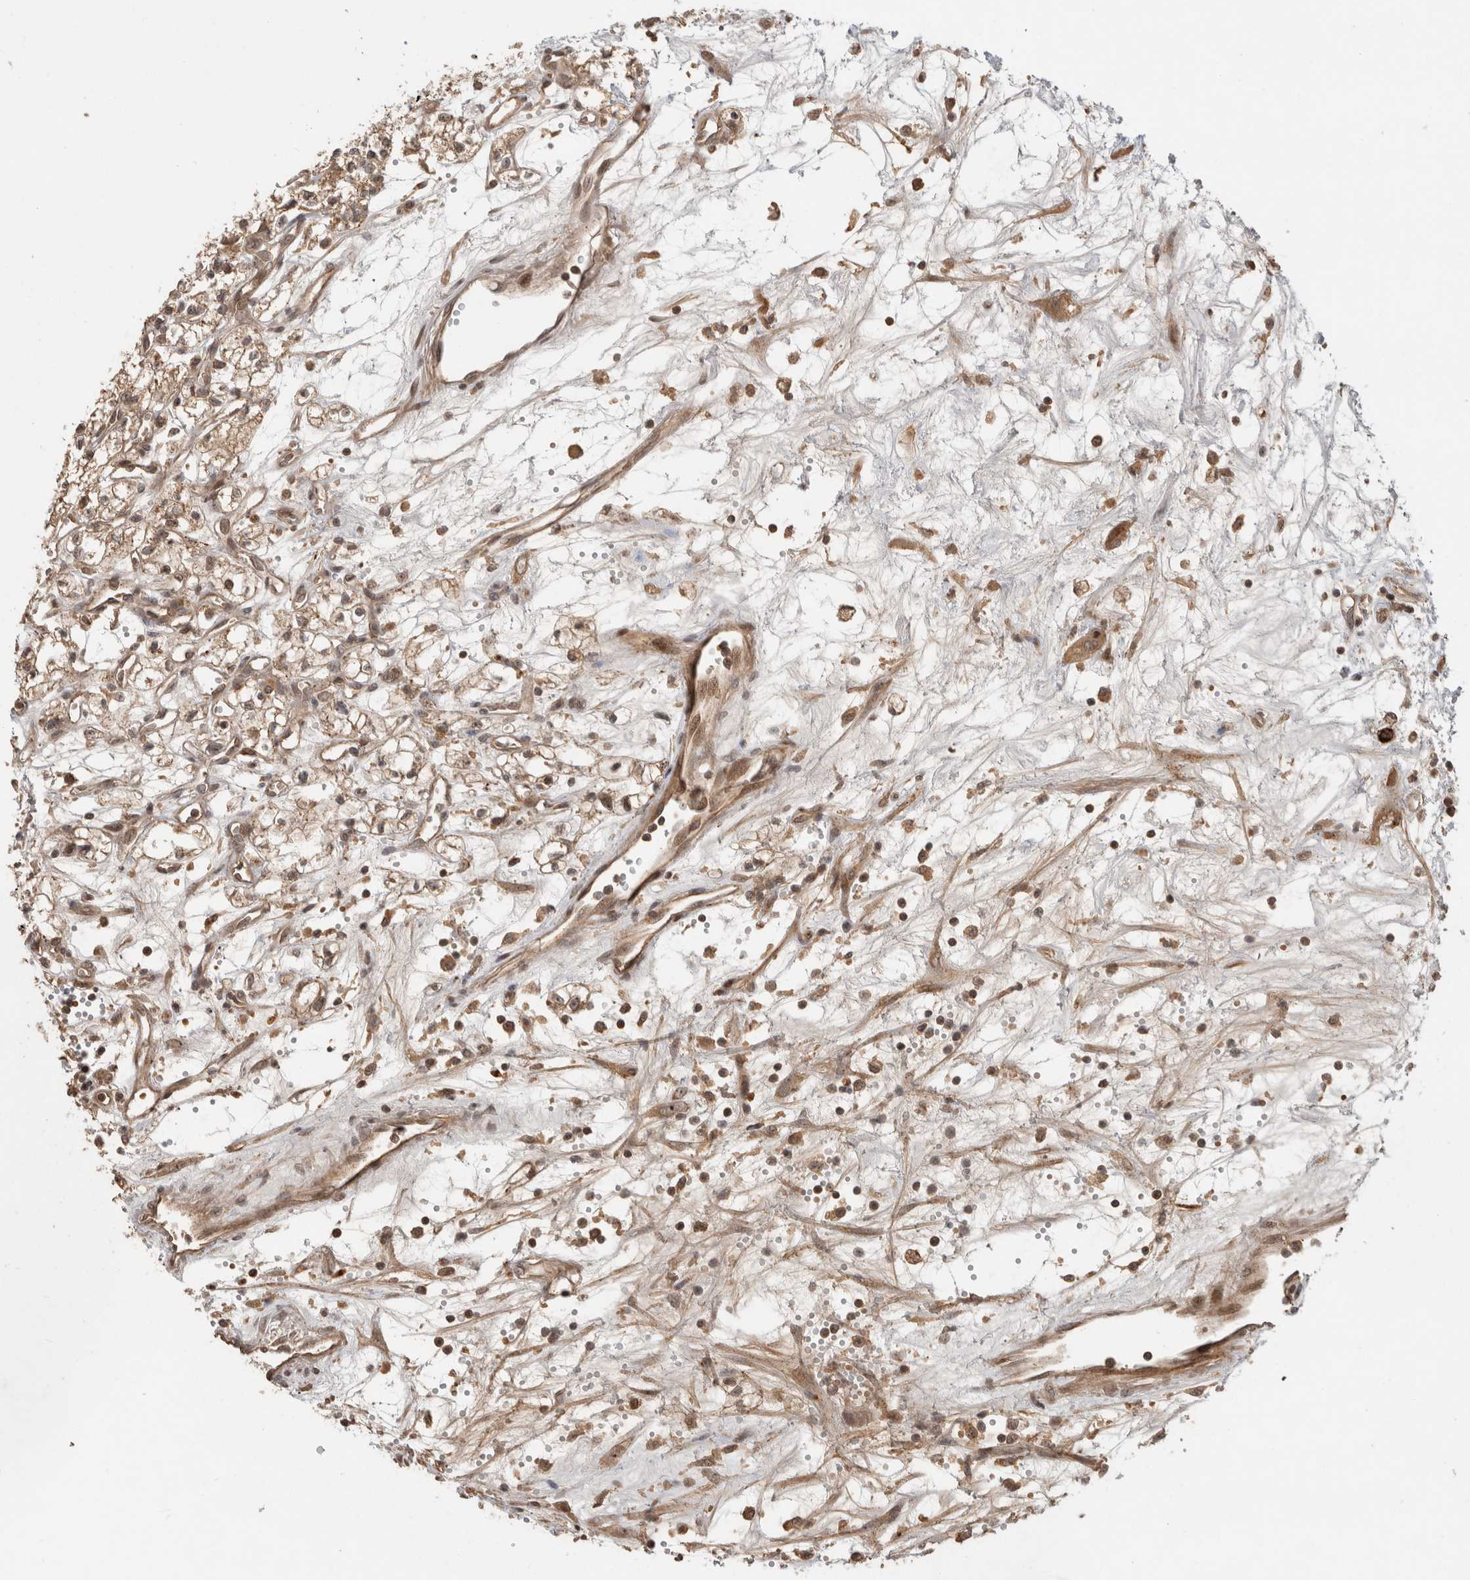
{"staining": {"intensity": "weak", "quantity": ">75%", "location": "cytoplasmic/membranous"}, "tissue": "renal cancer", "cell_type": "Tumor cells", "image_type": "cancer", "snomed": [{"axis": "morphology", "description": "Adenocarcinoma, NOS"}, {"axis": "topography", "description": "Kidney"}], "caption": "A high-resolution histopathology image shows immunohistochemistry staining of renal cancer (adenocarcinoma), which demonstrates weak cytoplasmic/membranous expression in approximately >75% of tumor cells.", "gene": "PITPNC1", "patient": {"sex": "male", "age": 59}}